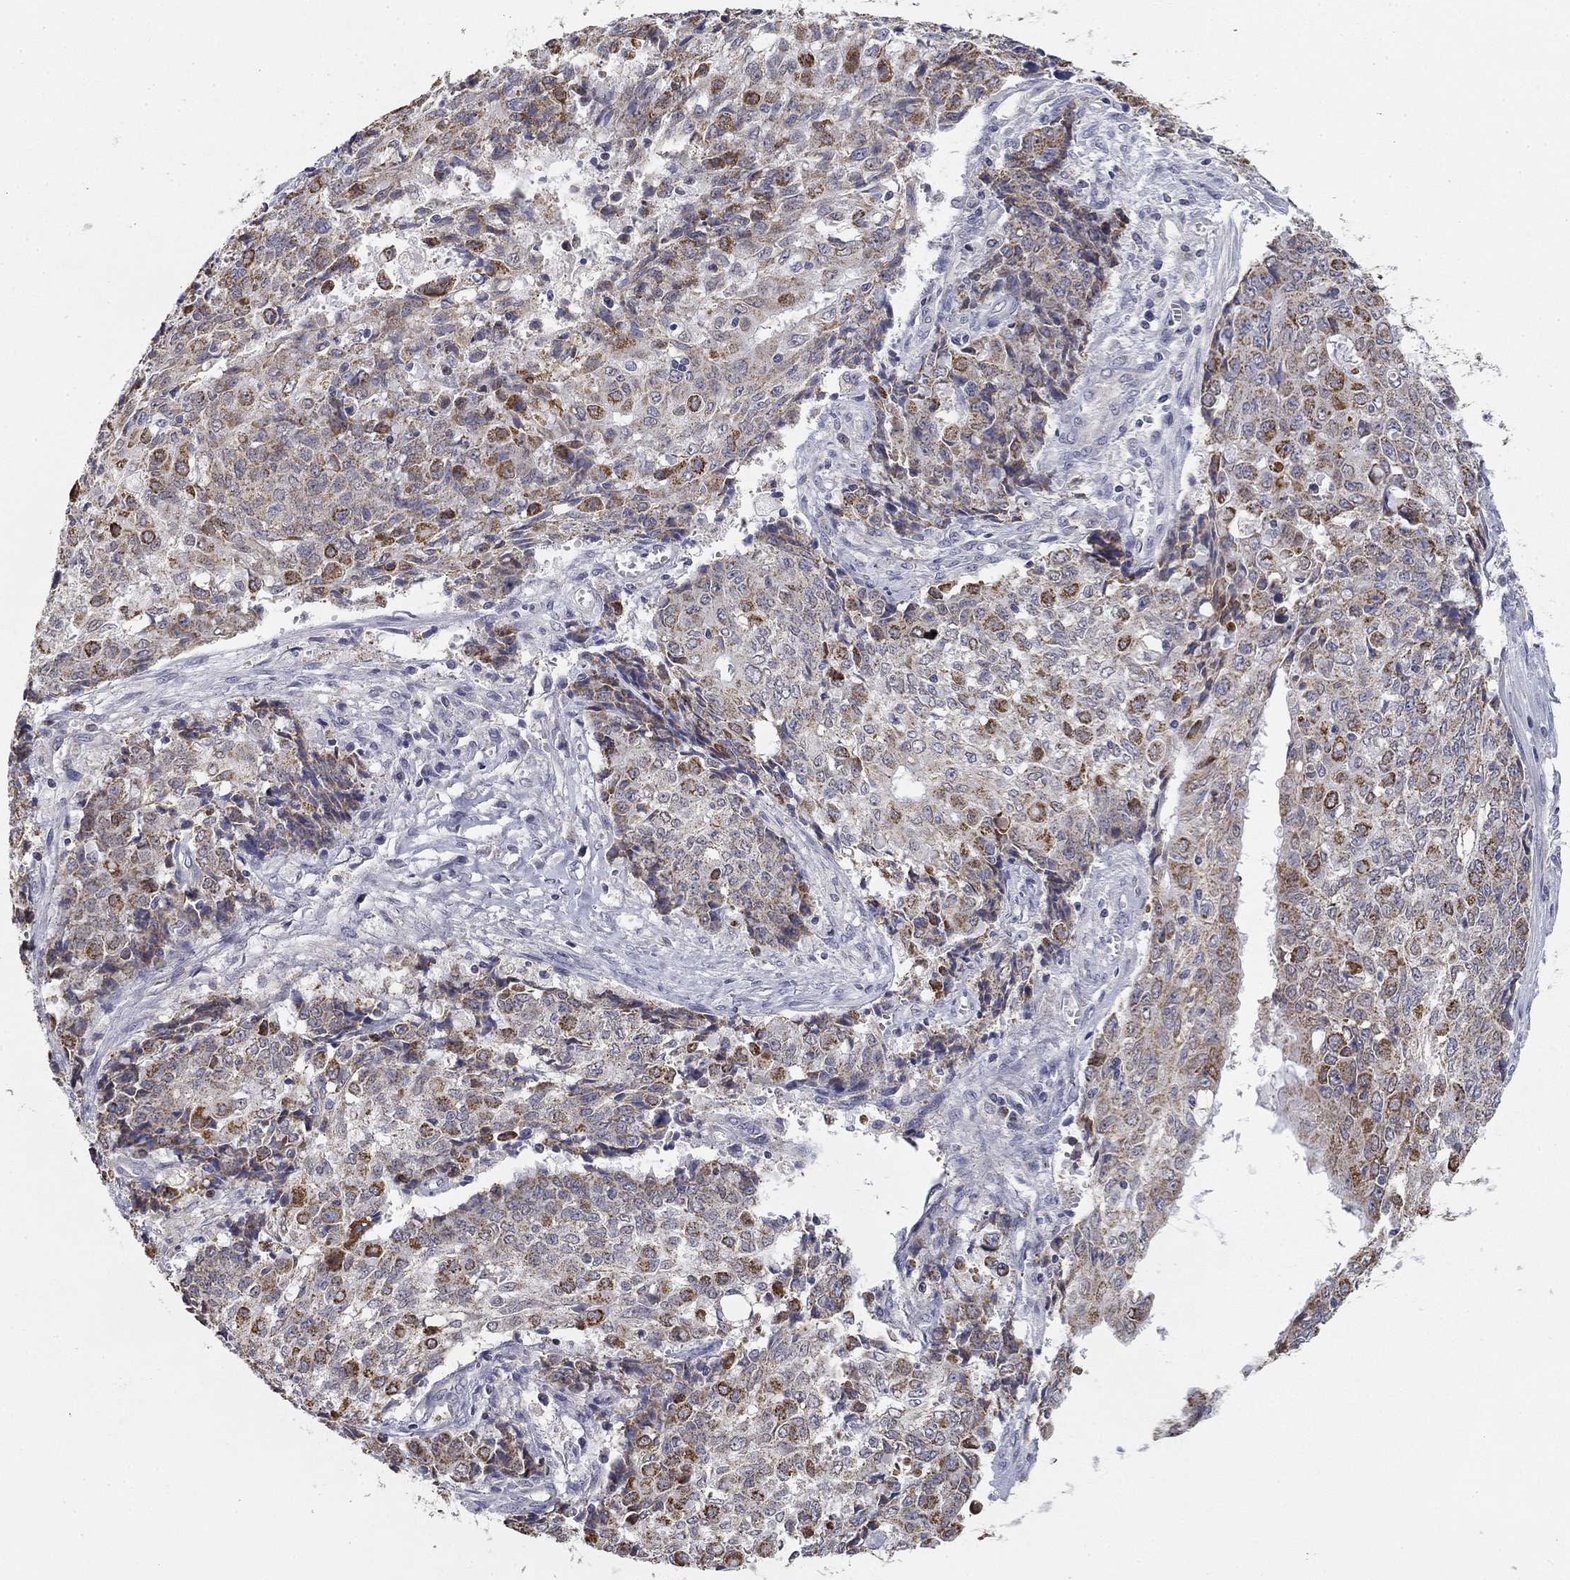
{"staining": {"intensity": "moderate", "quantity": "<25%", "location": "cytoplasmic/membranous"}, "tissue": "ovarian cancer", "cell_type": "Tumor cells", "image_type": "cancer", "snomed": [{"axis": "morphology", "description": "Carcinoma, endometroid"}, {"axis": "topography", "description": "Ovary"}], "caption": "The photomicrograph shows immunohistochemical staining of ovarian endometroid carcinoma. There is moderate cytoplasmic/membranous positivity is identified in about <25% of tumor cells. (Stains: DAB (3,3'-diaminobenzidine) in brown, nuclei in blue, Microscopy: brightfield microscopy at high magnification).", "gene": "SLC2A9", "patient": {"sex": "female", "age": 42}}